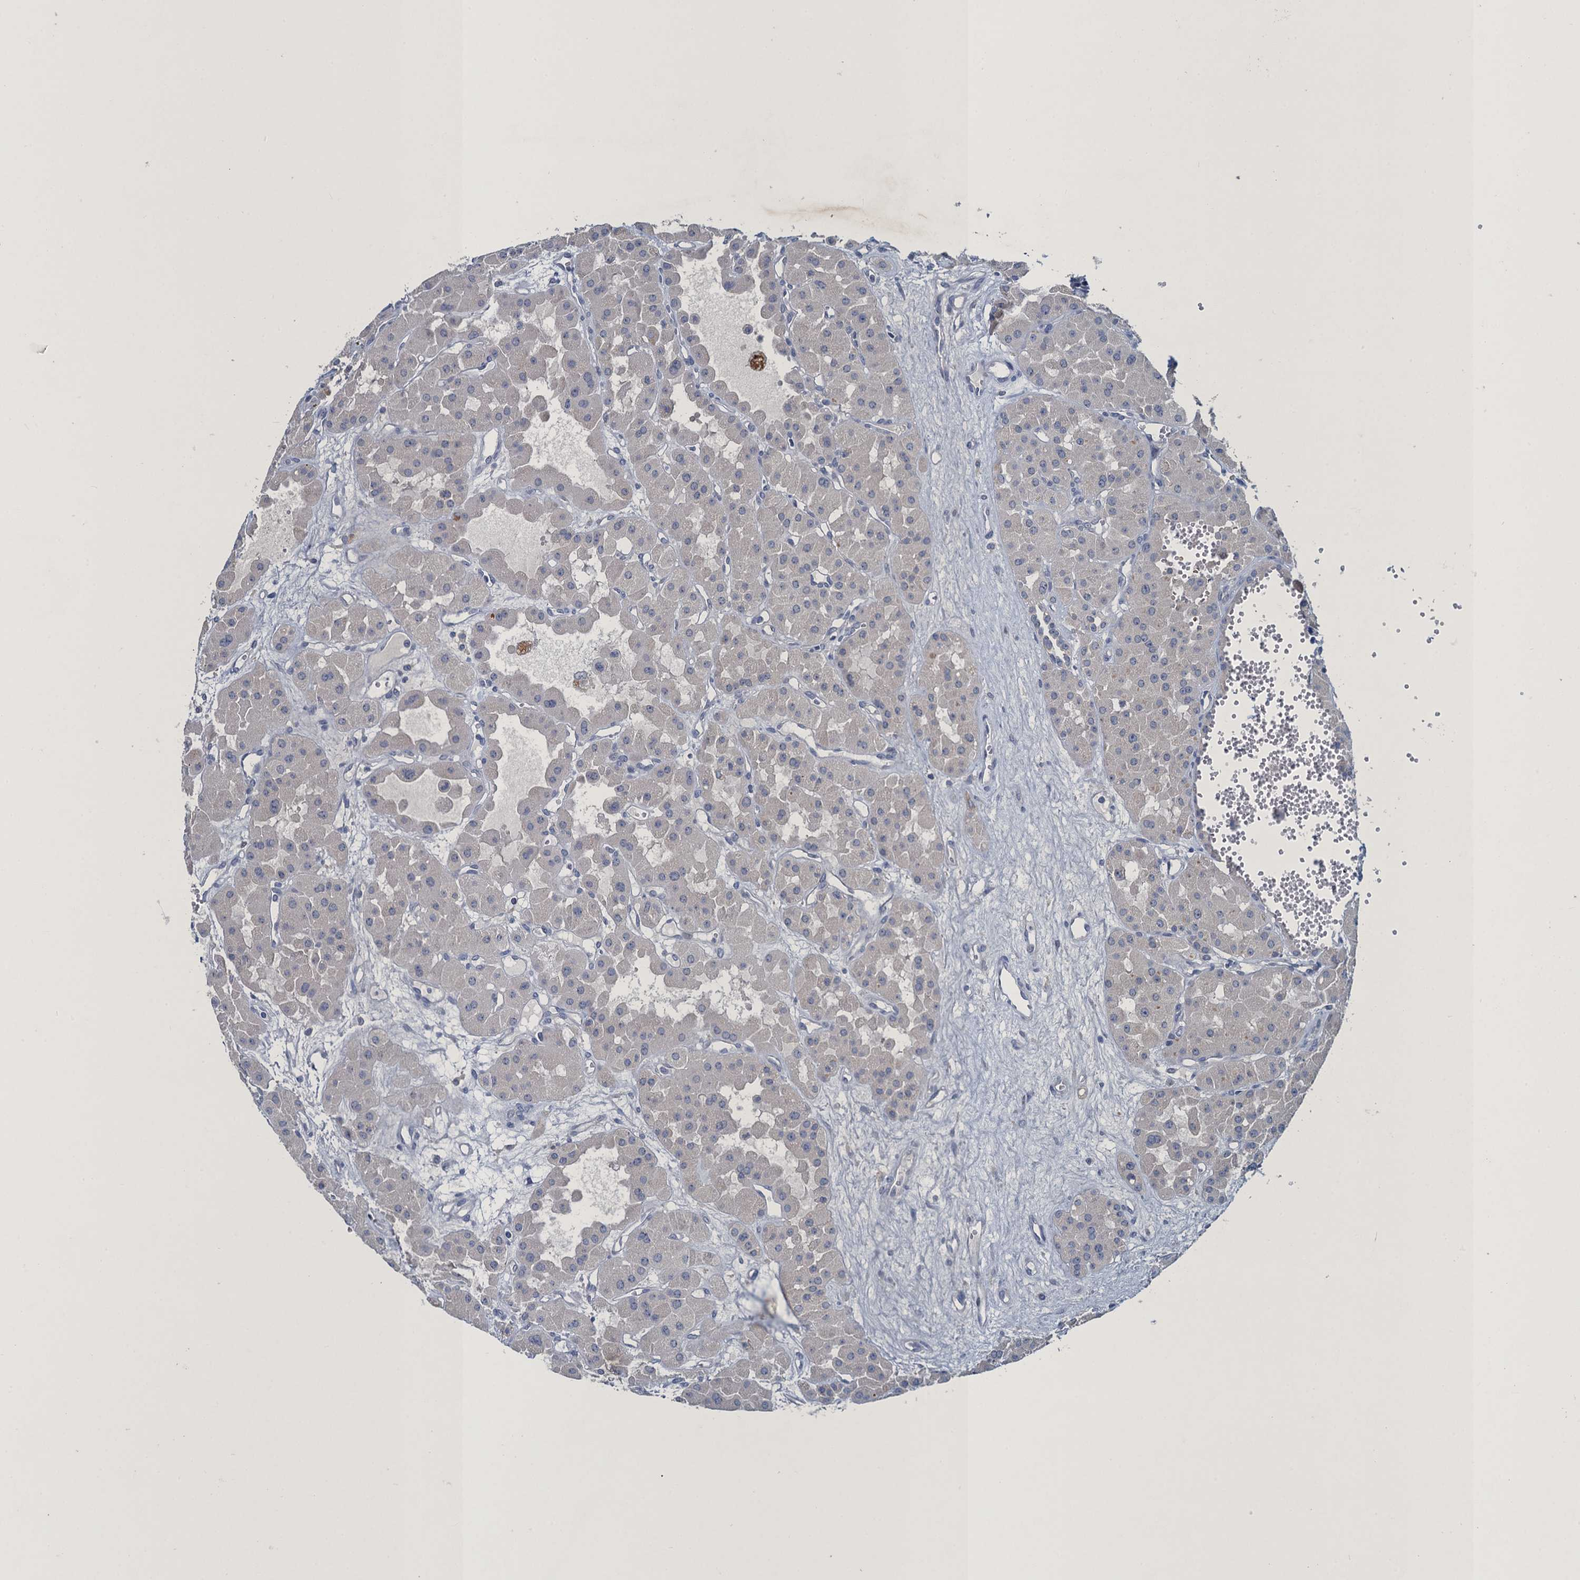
{"staining": {"intensity": "negative", "quantity": "none", "location": "none"}, "tissue": "renal cancer", "cell_type": "Tumor cells", "image_type": "cancer", "snomed": [{"axis": "morphology", "description": "Carcinoma, NOS"}, {"axis": "topography", "description": "Kidney"}], "caption": "A high-resolution image shows IHC staining of renal carcinoma, which demonstrates no significant staining in tumor cells. (Stains: DAB (3,3'-diaminobenzidine) immunohistochemistry (IHC) with hematoxylin counter stain, Microscopy: brightfield microscopy at high magnification).", "gene": "ATOSA", "patient": {"sex": "female", "age": 75}}